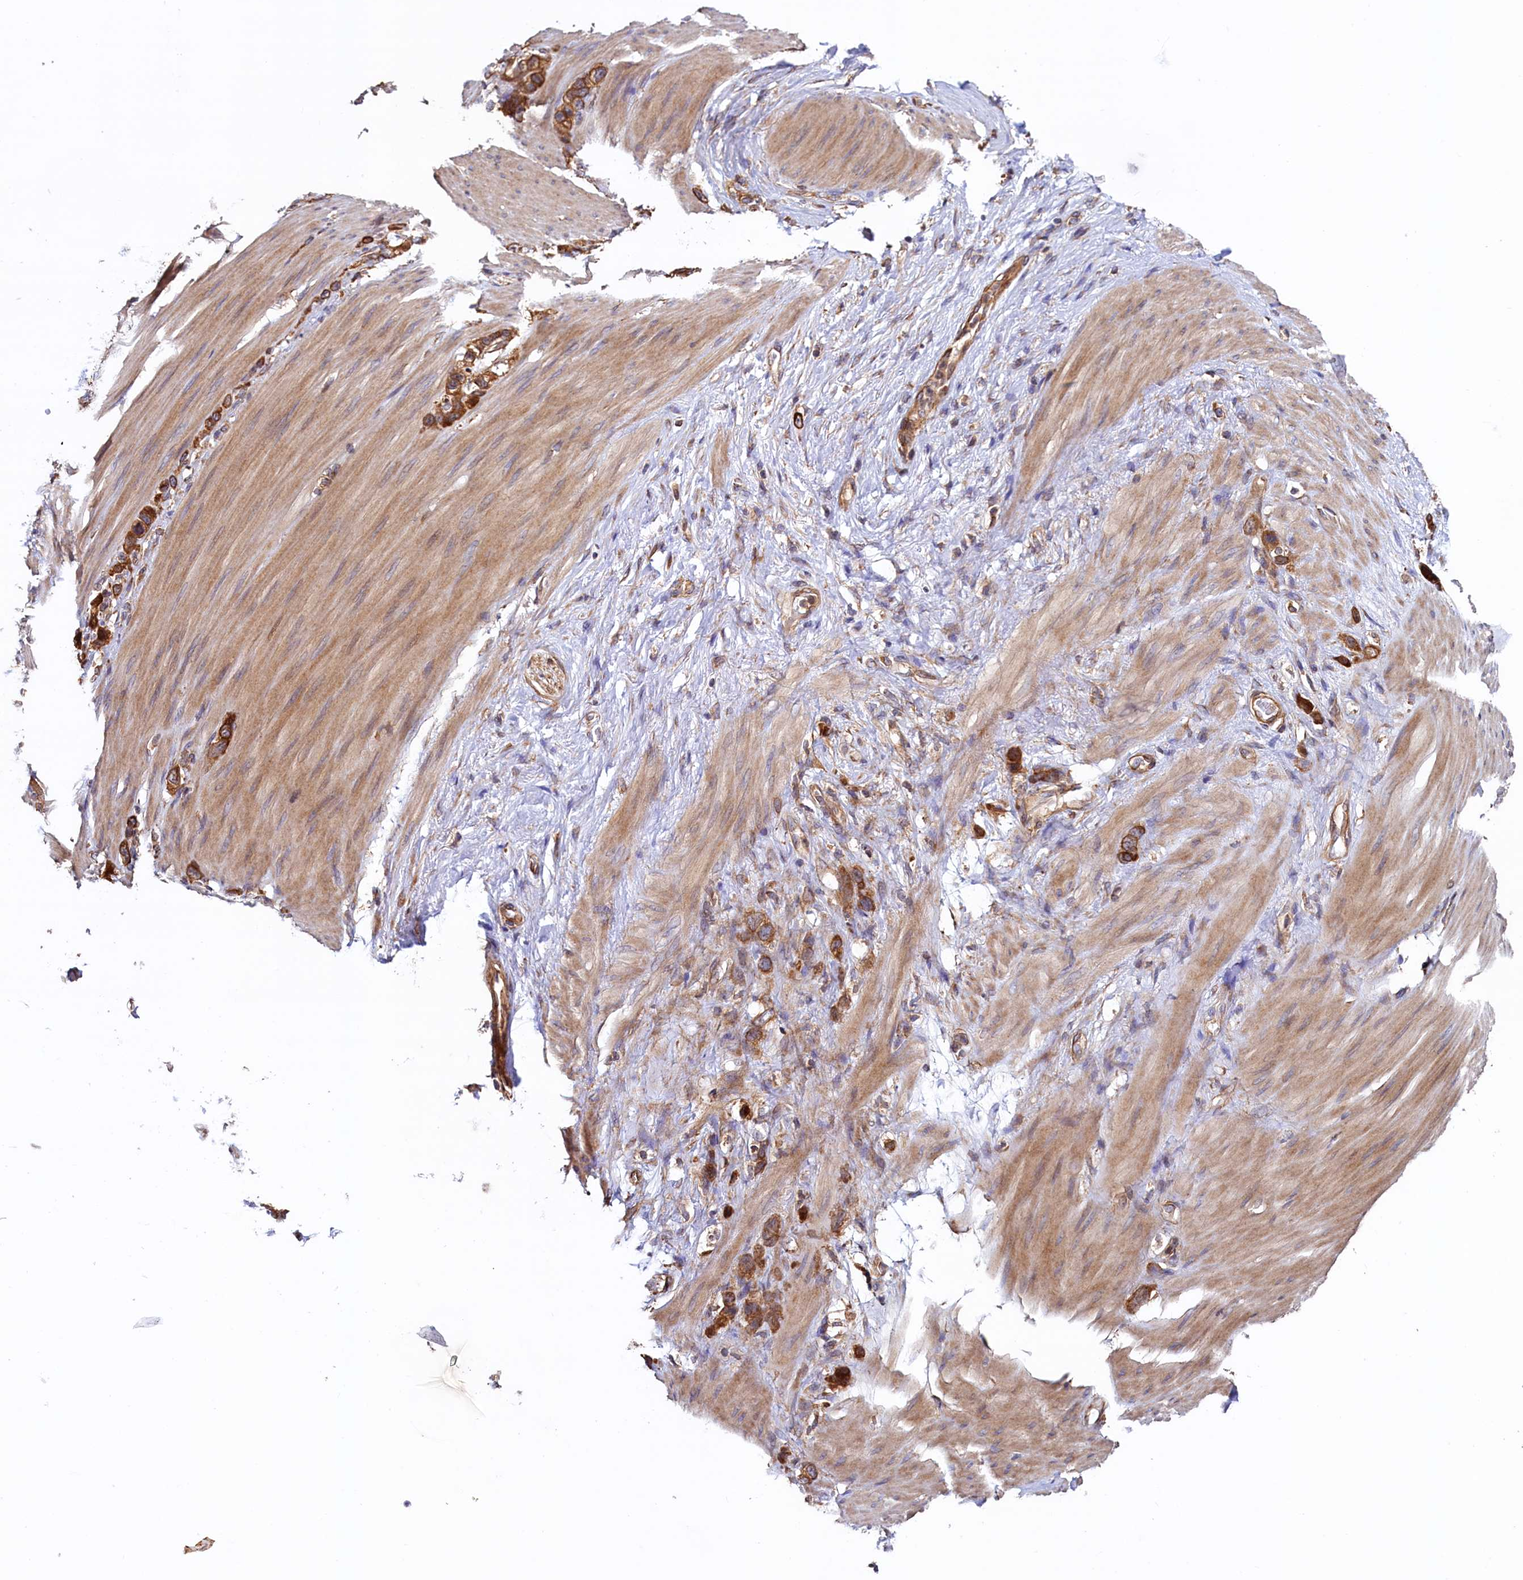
{"staining": {"intensity": "moderate", "quantity": ">75%", "location": "cytoplasmic/membranous"}, "tissue": "stomach cancer", "cell_type": "Tumor cells", "image_type": "cancer", "snomed": [{"axis": "morphology", "description": "Adenocarcinoma, NOS"}, {"axis": "morphology", "description": "Adenocarcinoma, High grade"}, {"axis": "topography", "description": "Stomach, upper"}, {"axis": "topography", "description": "Stomach, lower"}], "caption": "High-magnification brightfield microscopy of stomach cancer (high-grade adenocarcinoma) stained with DAB (brown) and counterstained with hematoxylin (blue). tumor cells exhibit moderate cytoplasmic/membranous staining is seen in about>75% of cells. The staining was performed using DAB, with brown indicating positive protein expression. Nuclei are stained blue with hematoxylin.", "gene": "ATXN2L", "patient": {"sex": "female", "age": 65}}